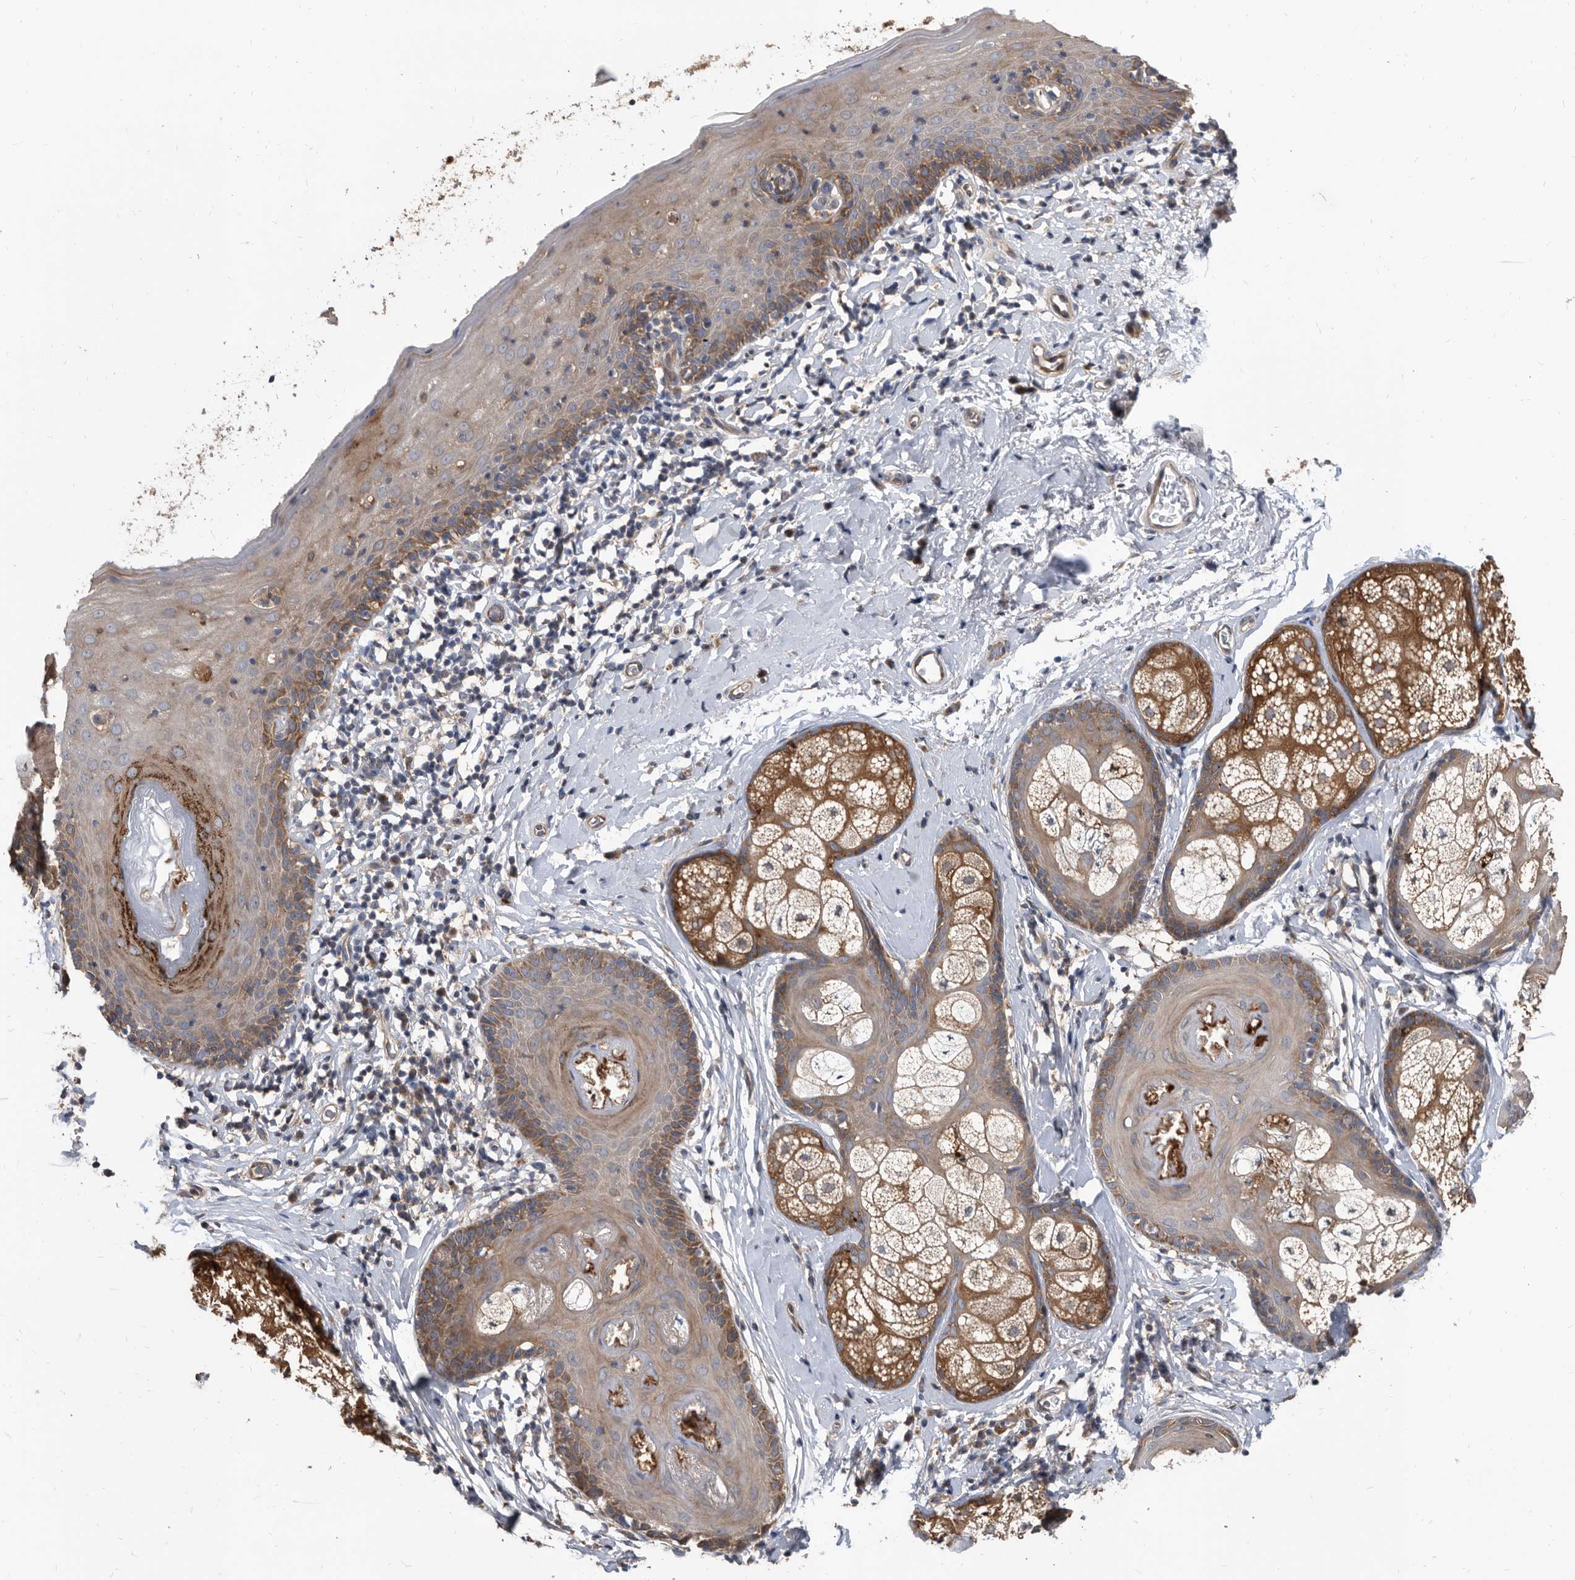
{"staining": {"intensity": "moderate", "quantity": ">75%", "location": "cytoplasmic/membranous"}, "tissue": "skin", "cell_type": "Epidermal cells", "image_type": "normal", "snomed": [{"axis": "morphology", "description": "Normal tissue, NOS"}, {"axis": "topography", "description": "Vulva"}], "caption": "Immunohistochemistry (IHC) micrograph of benign skin stained for a protein (brown), which reveals medium levels of moderate cytoplasmic/membranous positivity in about >75% of epidermal cells.", "gene": "APEH", "patient": {"sex": "female", "age": 66}}